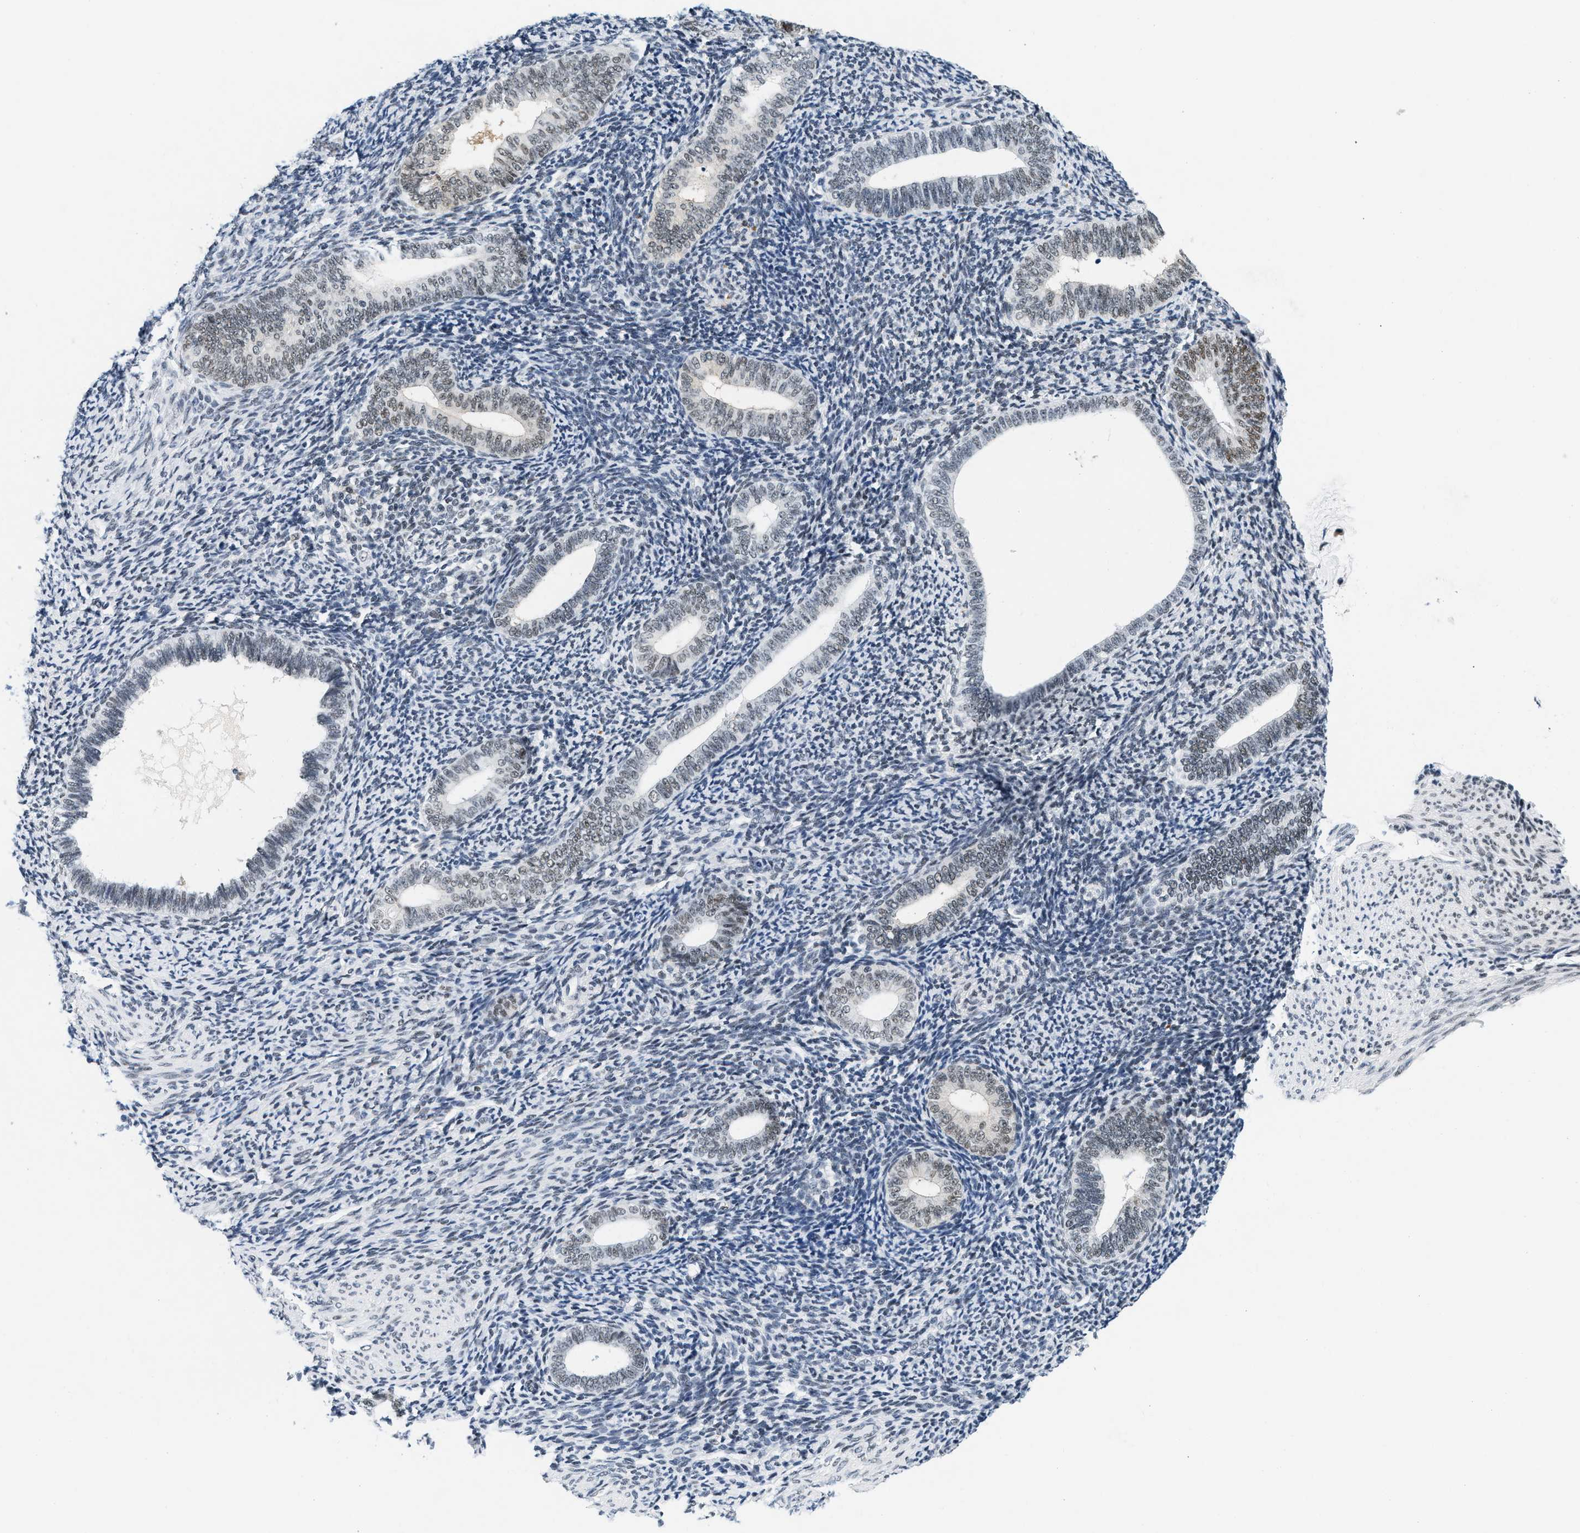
{"staining": {"intensity": "negative", "quantity": "none", "location": "none"}, "tissue": "endometrium", "cell_type": "Cells in endometrial stroma", "image_type": "normal", "snomed": [{"axis": "morphology", "description": "Normal tissue, NOS"}, {"axis": "topography", "description": "Endometrium"}], "caption": "The immunohistochemistry image has no significant expression in cells in endometrial stroma of endometrium.", "gene": "ATF2", "patient": {"sex": "female", "age": 66}}